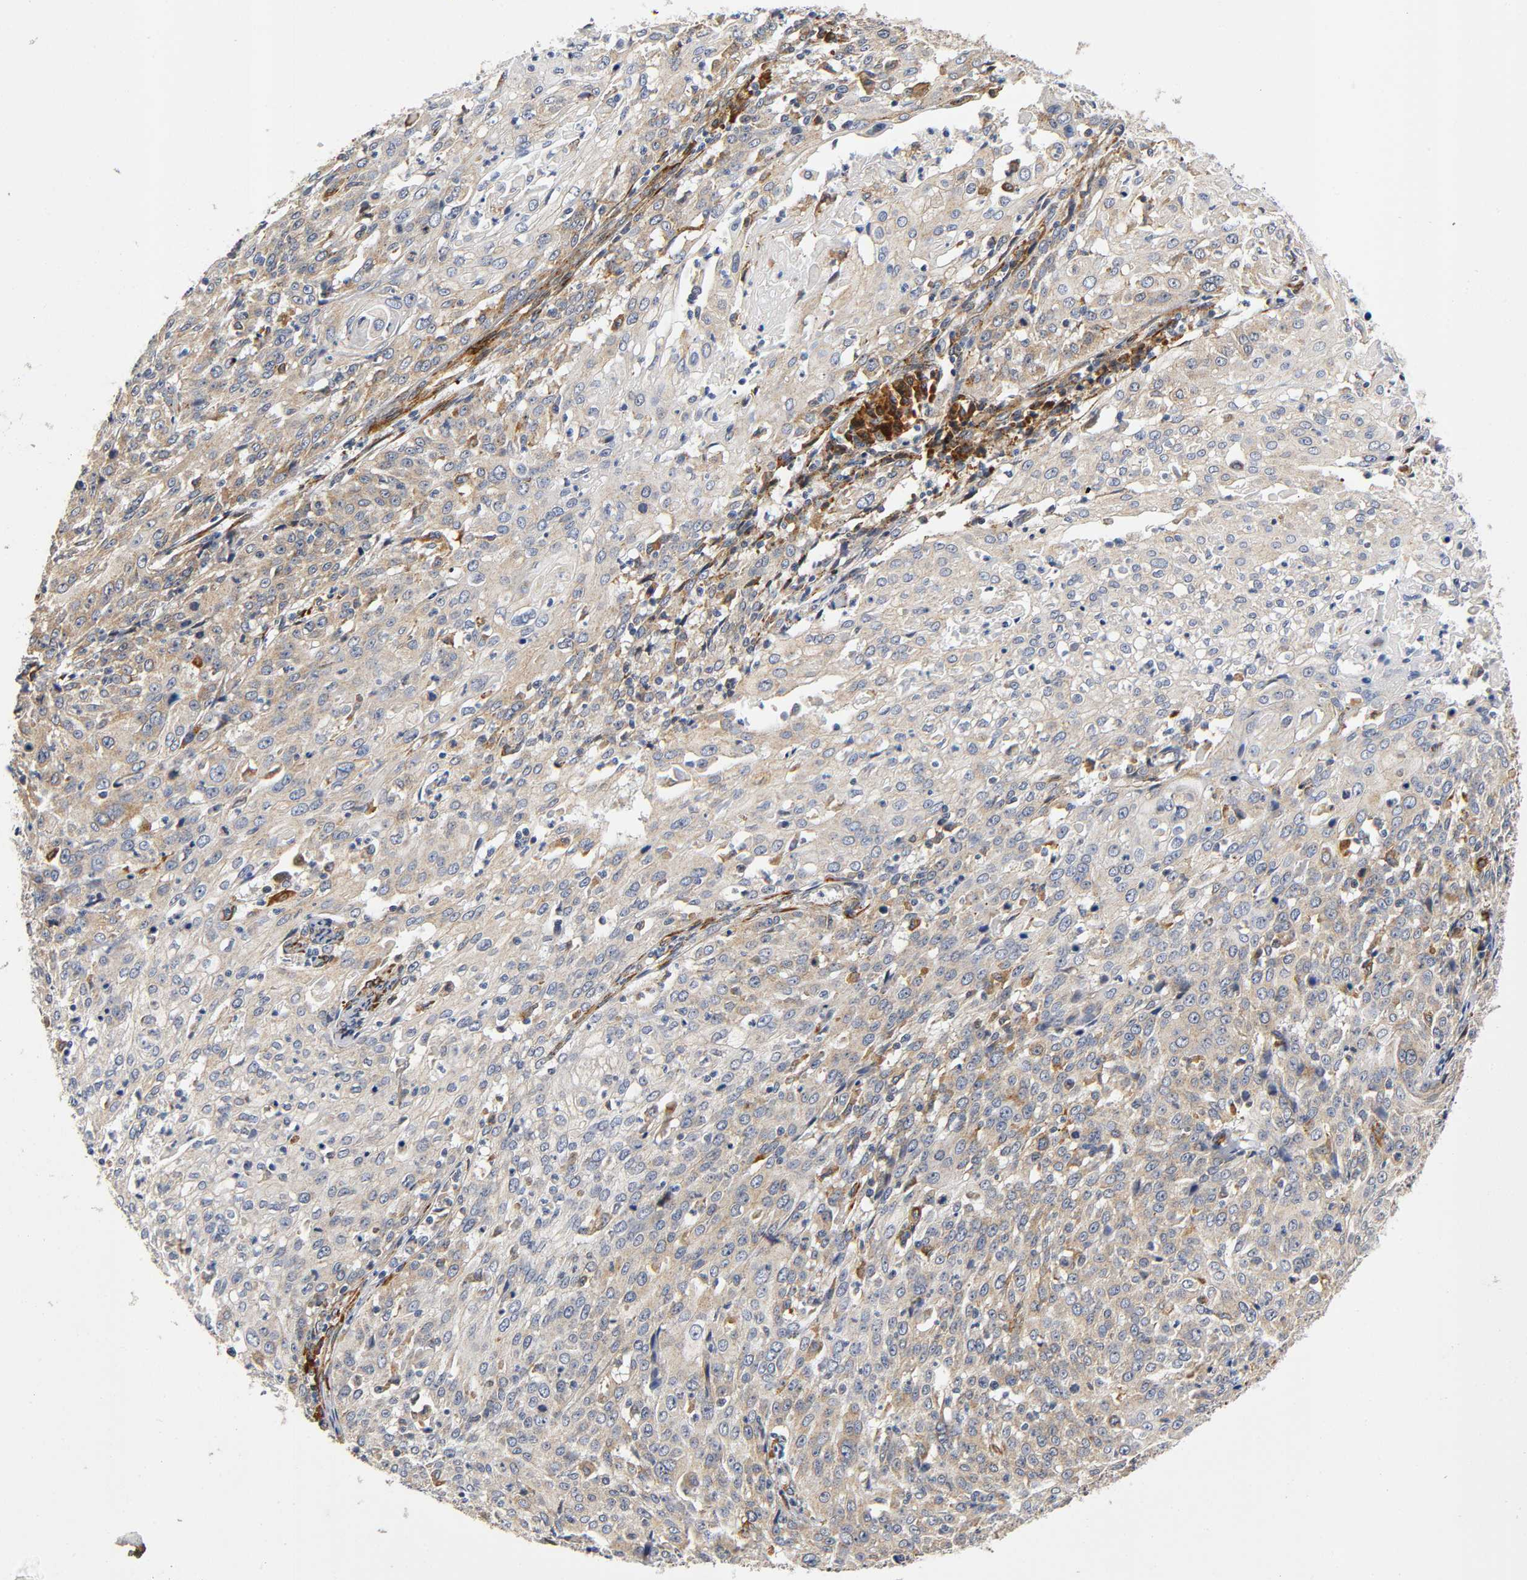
{"staining": {"intensity": "weak", "quantity": ">75%", "location": "cytoplasmic/membranous"}, "tissue": "cervical cancer", "cell_type": "Tumor cells", "image_type": "cancer", "snomed": [{"axis": "morphology", "description": "Squamous cell carcinoma, NOS"}, {"axis": "topography", "description": "Cervix"}], "caption": "The immunohistochemical stain highlights weak cytoplasmic/membranous positivity in tumor cells of squamous cell carcinoma (cervical) tissue.", "gene": "SOS2", "patient": {"sex": "female", "age": 39}}